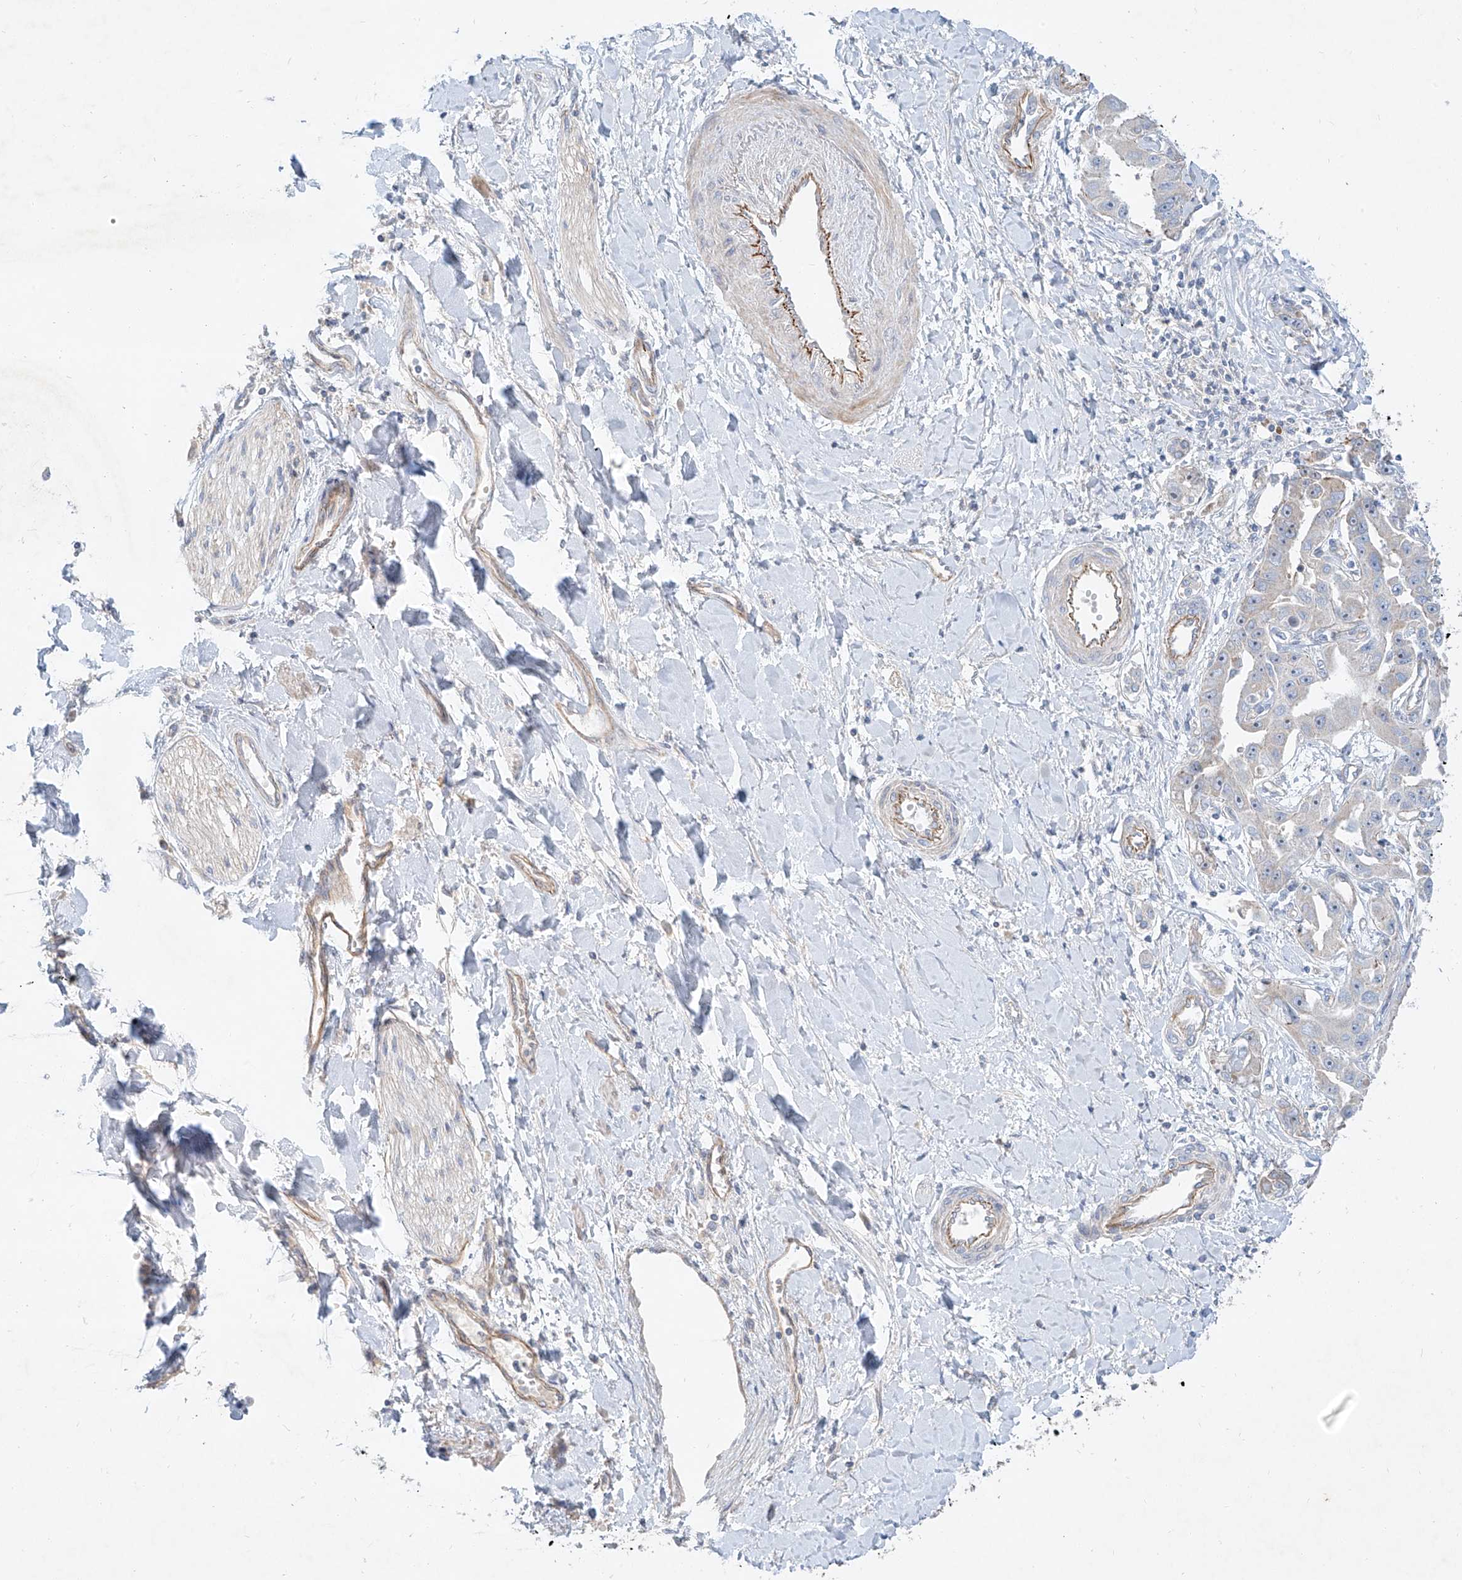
{"staining": {"intensity": "negative", "quantity": "none", "location": "none"}, "tissue": "liver cancer", "cell_type": "Tumor cells", "image_type": "cancer", "snomed": [{"axis": "morphology", "description": "Cholangiocarcinoma"}, {"axis": "topography", "description": "Liver"}], "caption": "Human liver cholangiocarcinoma stained for a protein using immunohistochemistry exhibits no expression in tumor cells.", "gene": "AJM1", "patient": {"sex": "male", "age": 59}}